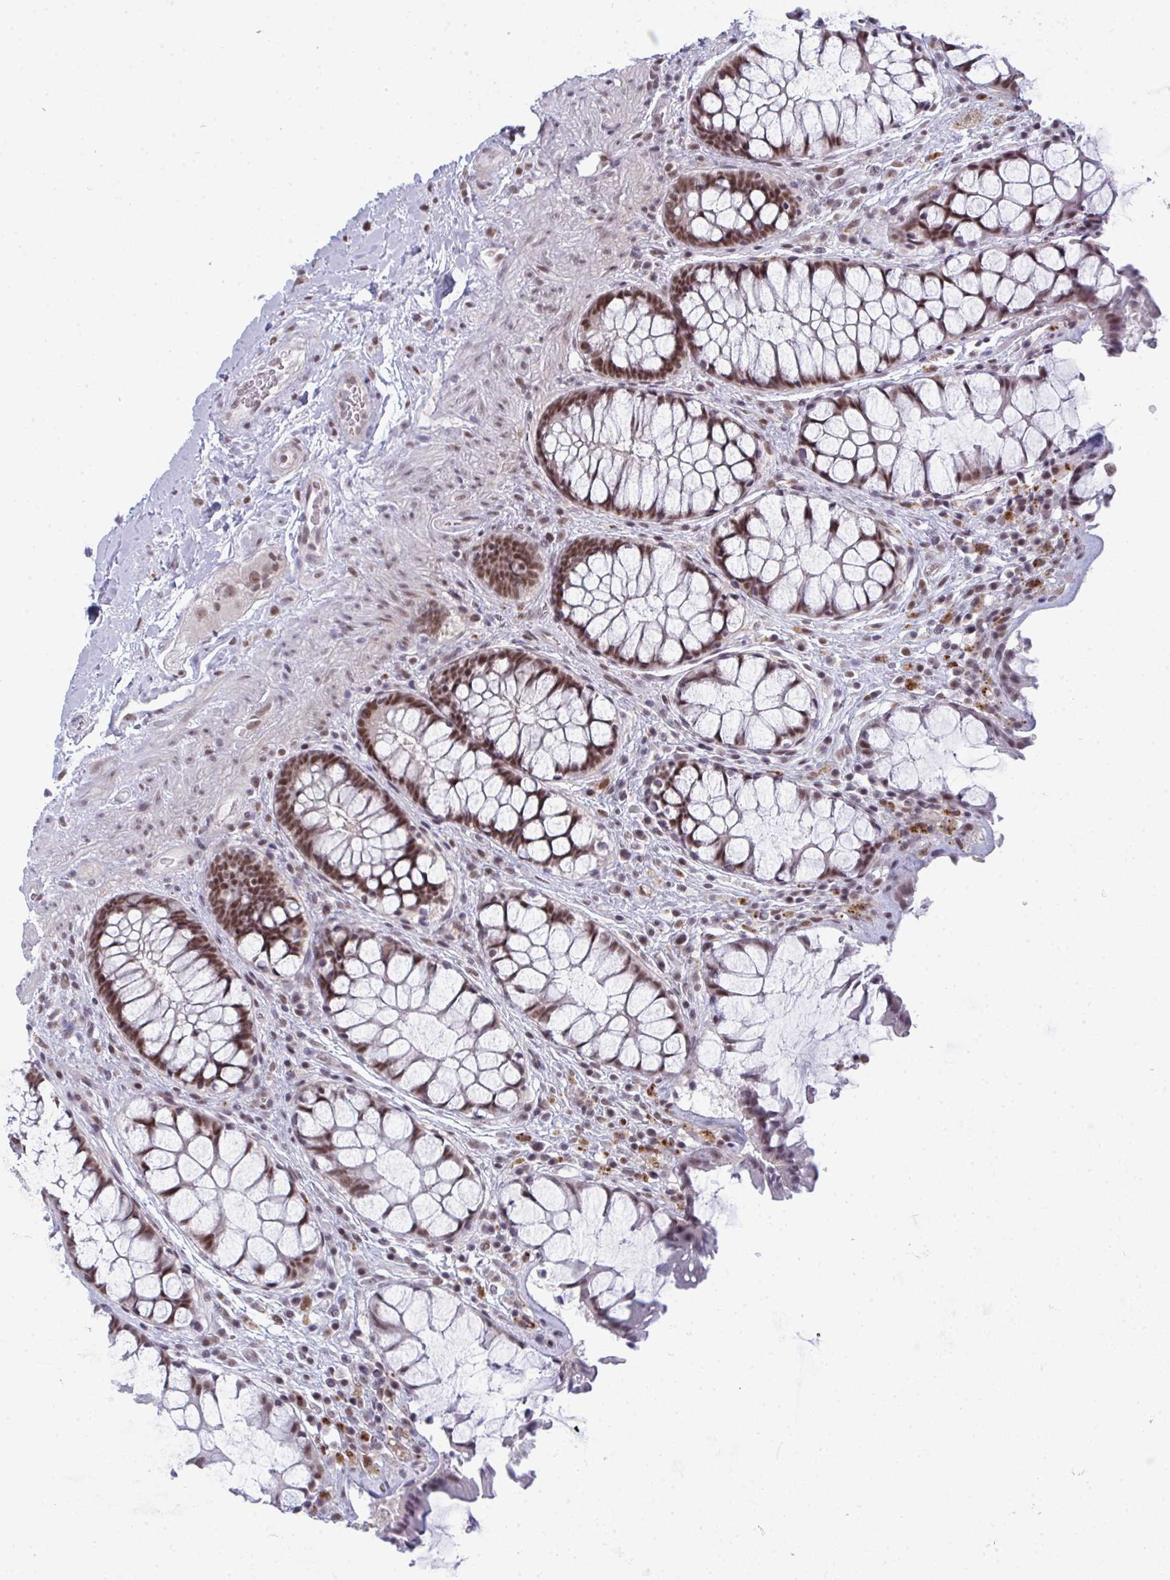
{"staining": {"intensity": "moderate", "quantity": ">75%", "location": "nuclear"}, "tissue": "rectum", "cell_type": "Glandular cells", "image_type": "normal", "snomed": [{"axis": "morphology", "description": "Normal tissue, NOS"}, {"axis": "topography", "description": "Rectum"}], "caption": "IHC micrograph of benign rectum: rectum stained using immunohistochemistry displays medium levels of moderate protein expression localized specifically in the nuclear of glandular cells, appearing as a nuclear brown color.", "gene": "ATF1", "patient": {"sex": "female", "age": 58}}